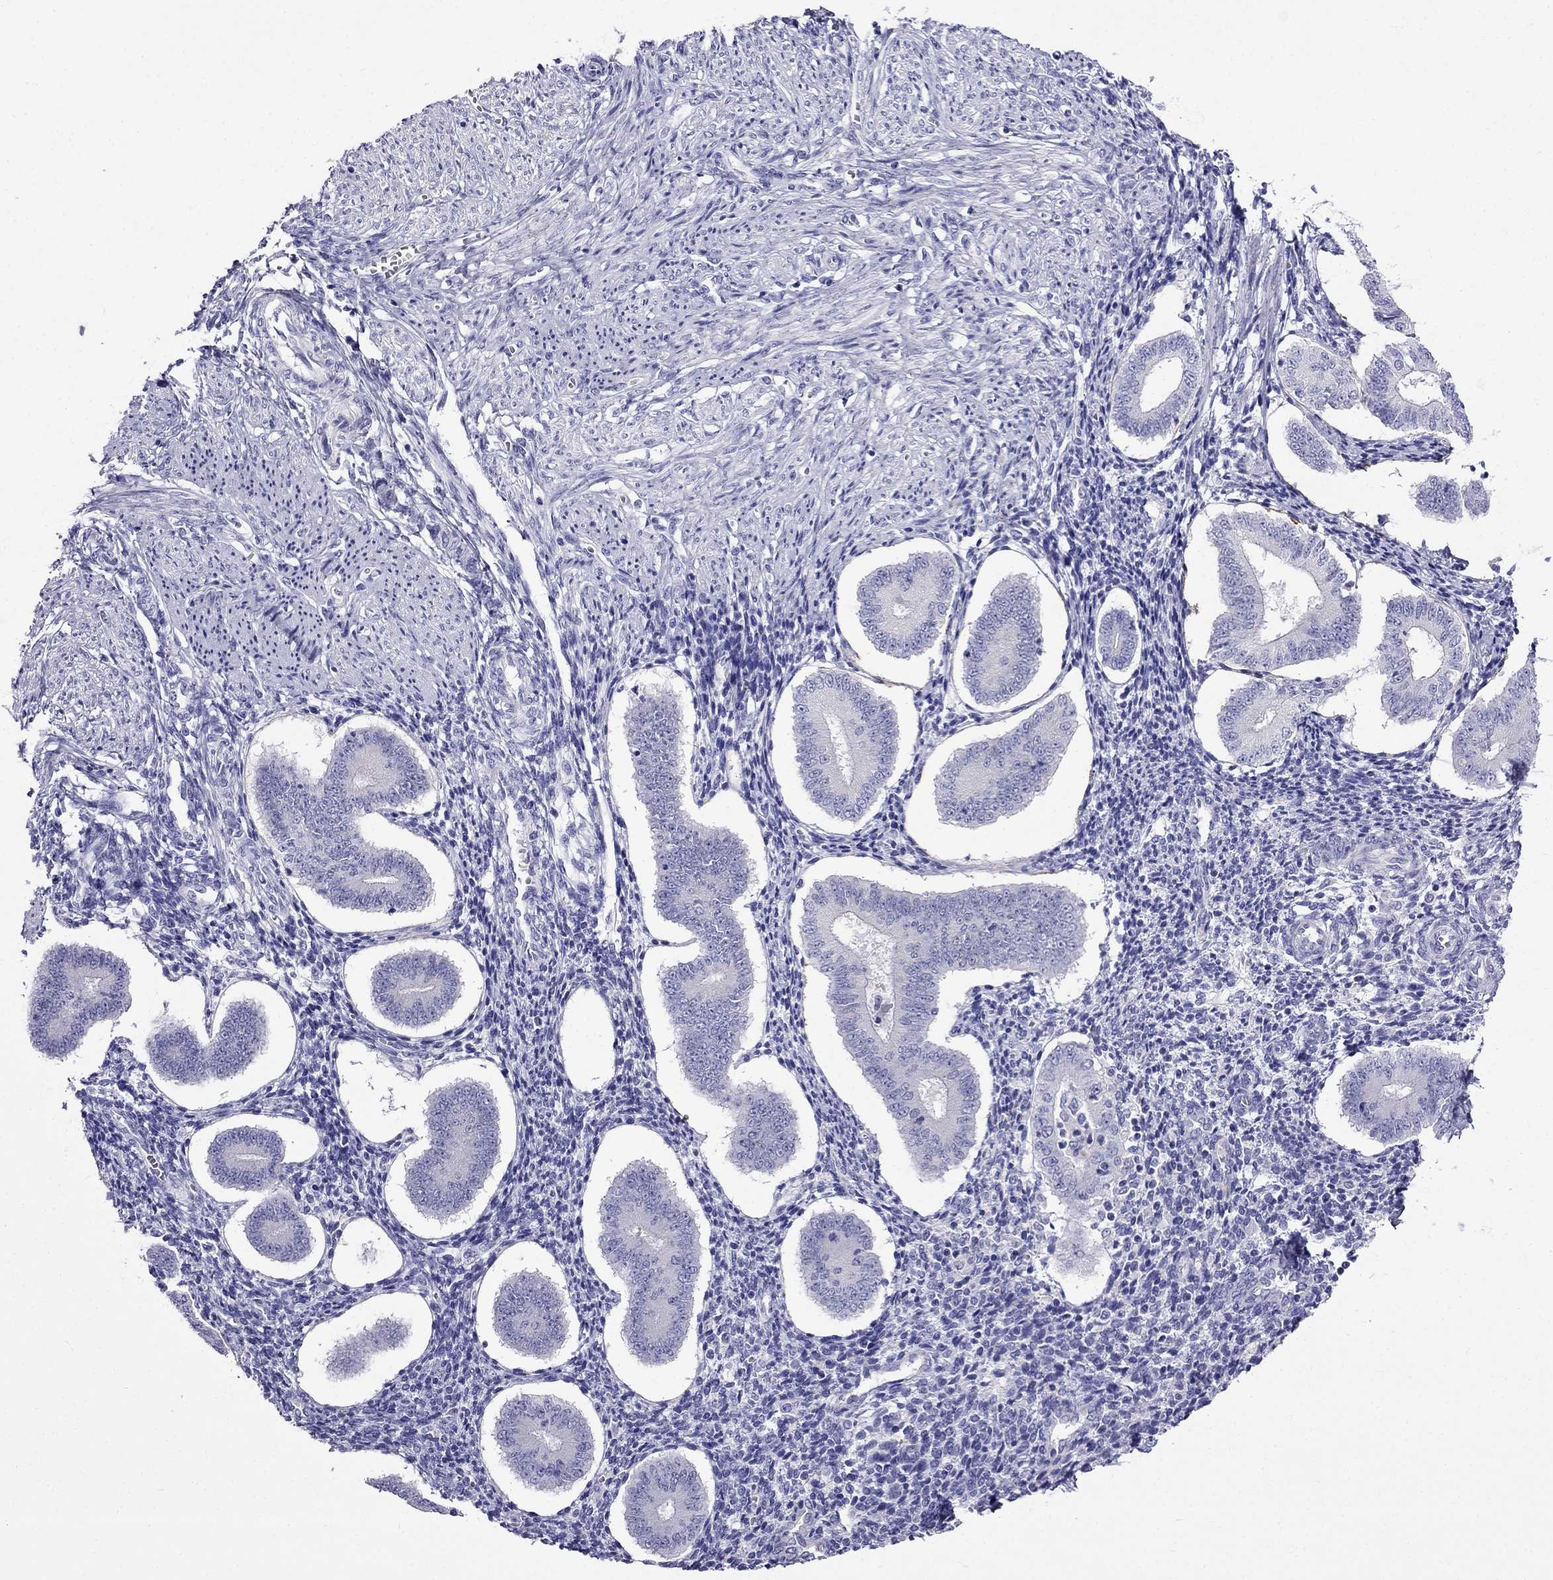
{"staining": {"intensity": "negative", "quantity": "none", "location": "none"}, "tissue": "endometrium", "cell_type": "Cells in endometrial stroma", "image_type": "normal", "snomed": [{"axis": "morphology", "description": "Normal tissue, NOS"}, {"axis": "topography", "description": "Endometrium"}], "caption": "Cells in endometrial stroma show no significant protein staining in benign endometrium. (DAB (3,3'-diaminobenzidine) IHC visualized using brightfield microscopy, high magnification).", "gene": "PATE1", "patient": {"sex": "female", "age": 40}}